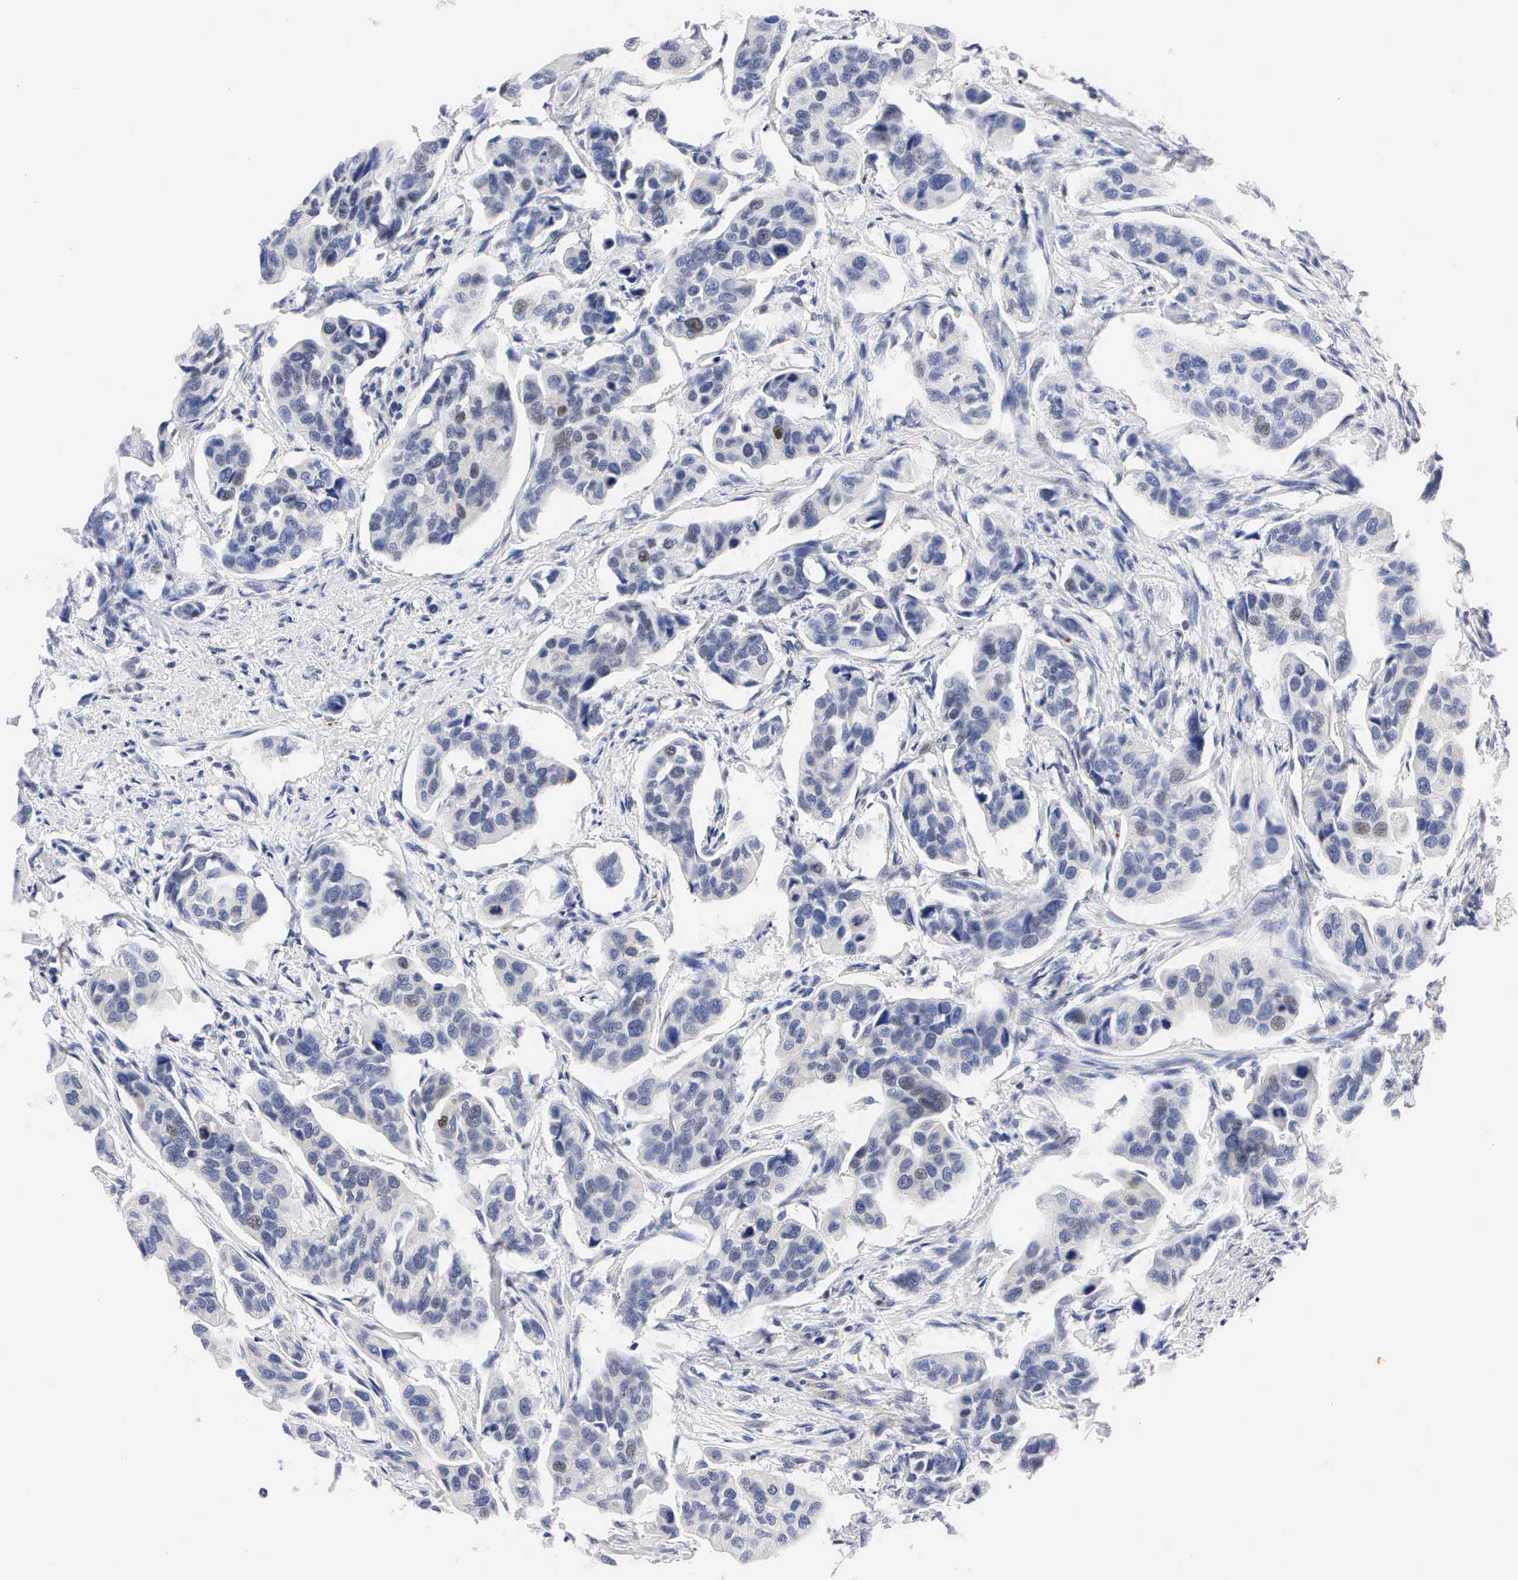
{"staining": {"intensity": "weak", "quantity": "<25%", "location": "nuclear"}, "tissue": "urothelial cancer", "cell_type": "Tumor cells", "image_type": "cancer", "snomed": [{"axis": "morphology", "description": "Adenocarcinoma, NOS"}, {"axis": "topography", "description": "Urinary bladder"}], "caption": "Tumor cells are negative for brown protein staining in adenocarcinoma.", "gene": "PGR", "patient": {"sex": "male", "age": 61}}